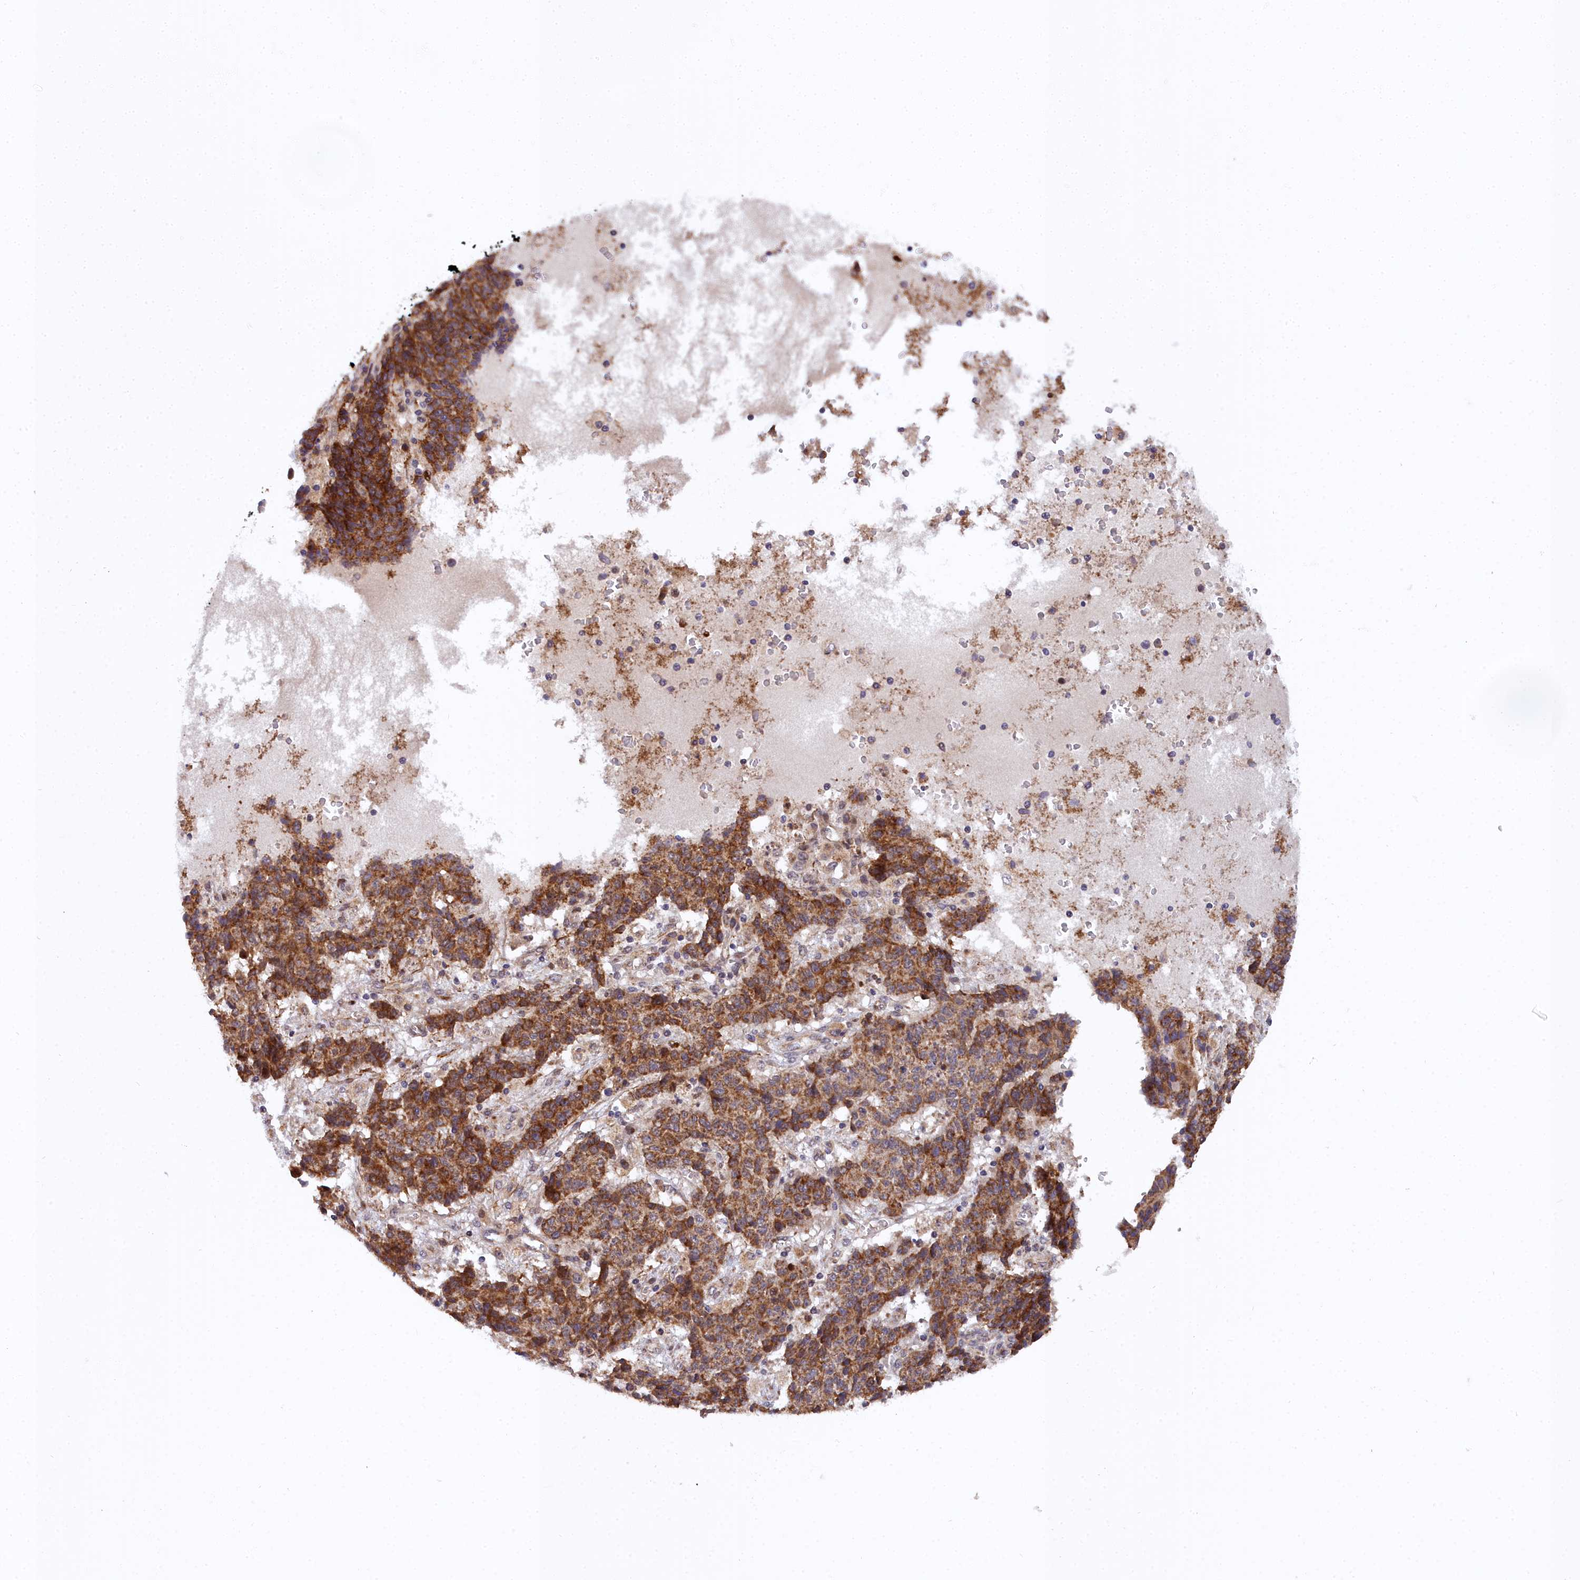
{"staining": {"intensity": "strong", "quantity": ">75%", "location": "cytoplasmic/membranous"}, "tissue": "ovarian cancer", "cell_type": "Tumor cells", "image_type": "cancer", "snomed": [{"axis": "morphology", "description": "Carcinoma, endometroid"}, {"axis": "topography", "description": "Ovary"}], "caption": "Immunohistochemical staining of ovarian cancer (endometroid carcinoma) shows high levels of strong cytoplasmic/membranous protein staining in about >75% of tumor cells.", "gene": "MRPS11", "patient": {"sex": "female", "age": 42}}